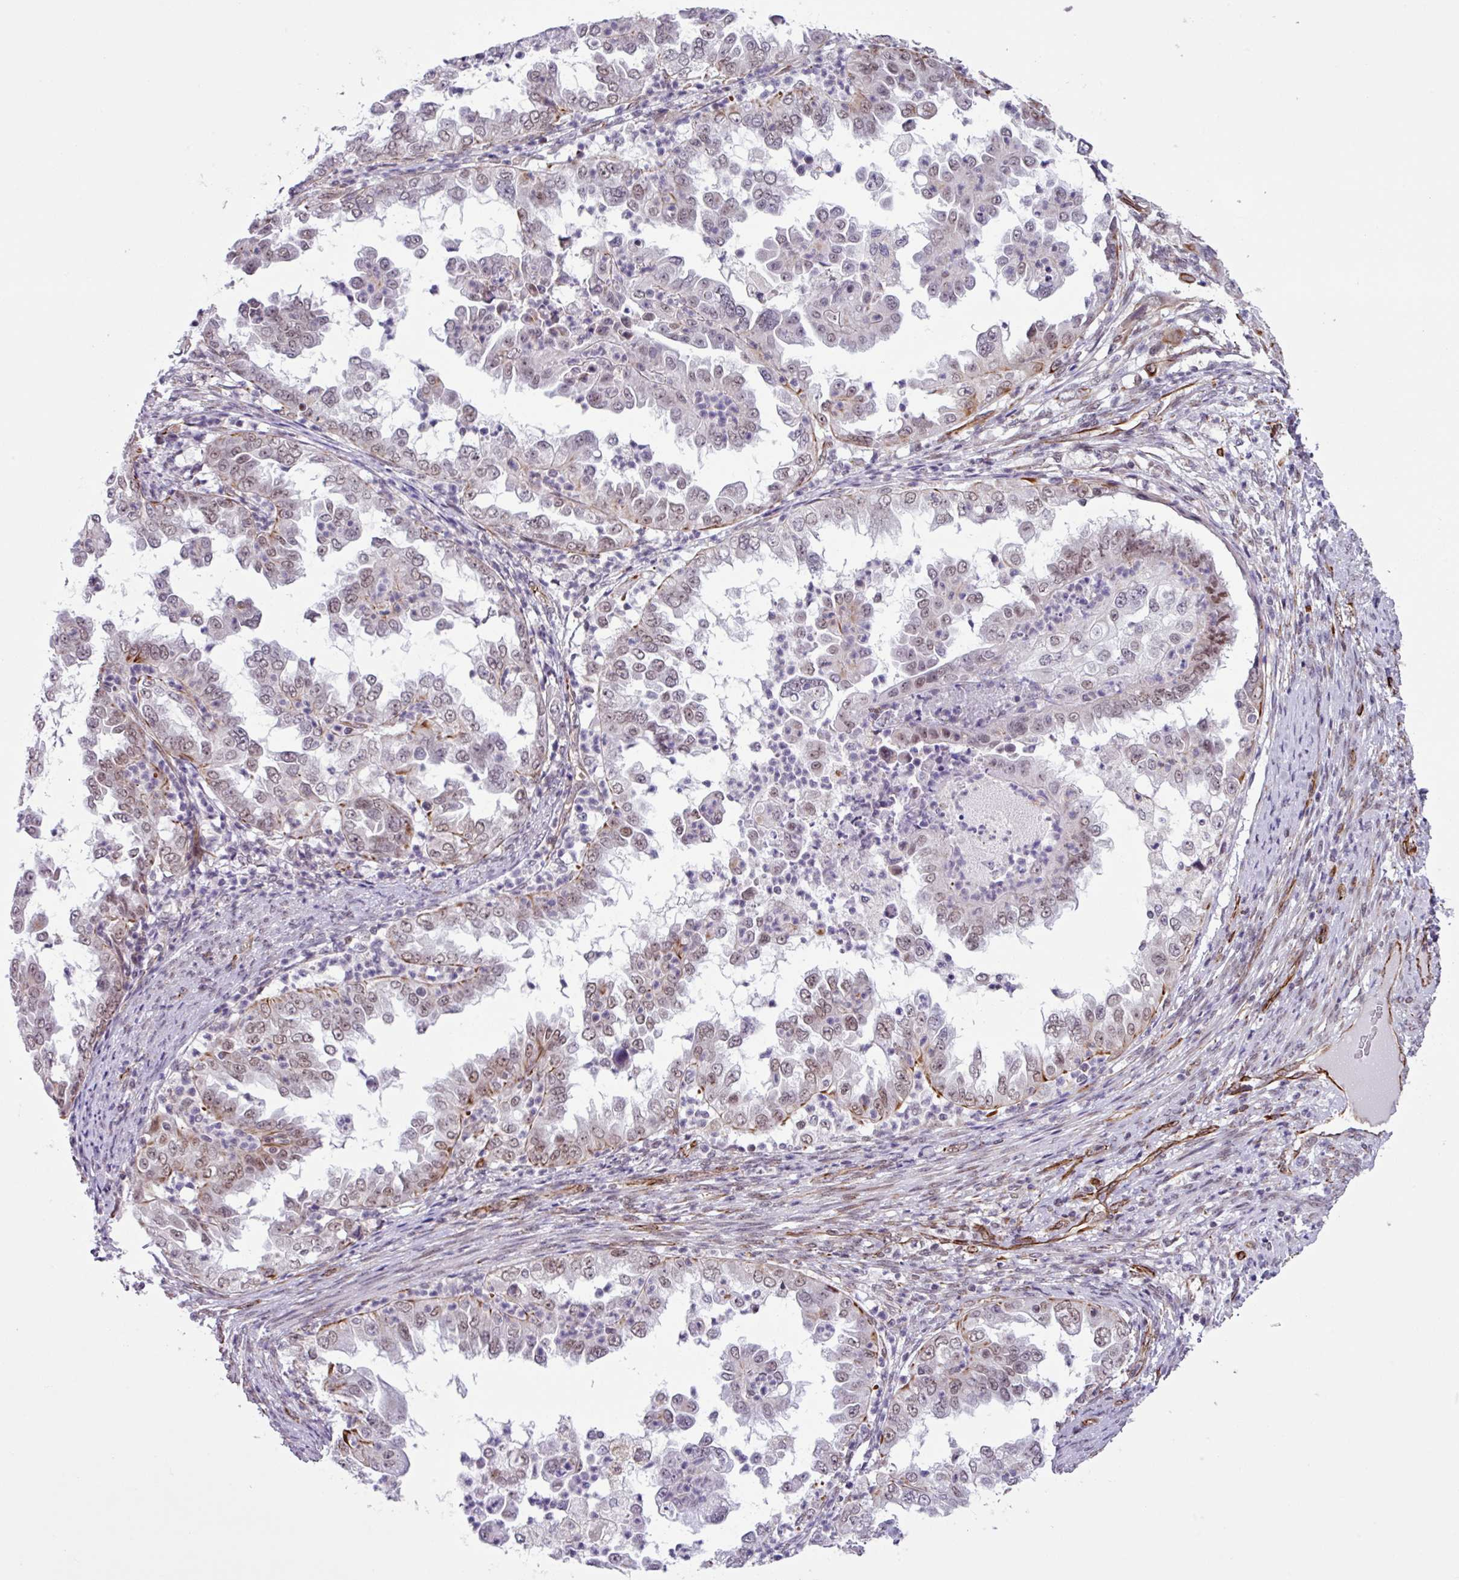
{"staining": {"intensity": "weak", "quantity": "<25%", "location": "nuclear"}, "tissue": "endometrial cancer", "cell_type": "Tumor cells", "image_type": "cancer", "snomed": [{"axis": "morphology", "description": "Adenocarcinoma, NOS"}, {"axis": "topography", "description": "Endometrium"}], "caption": "This is a histopathology image of immunohistochemistry (IHC) staining of endometrial adenocarcinoma, which shows no expression in tumor cells. The staining is performed using DAB (3,3'-diaminobenzidine) brown chromogen with nuclei counter-stained in using hematoxylin.", "gene": "CHD3", "patient": {"sex": "female", "age": 85}}